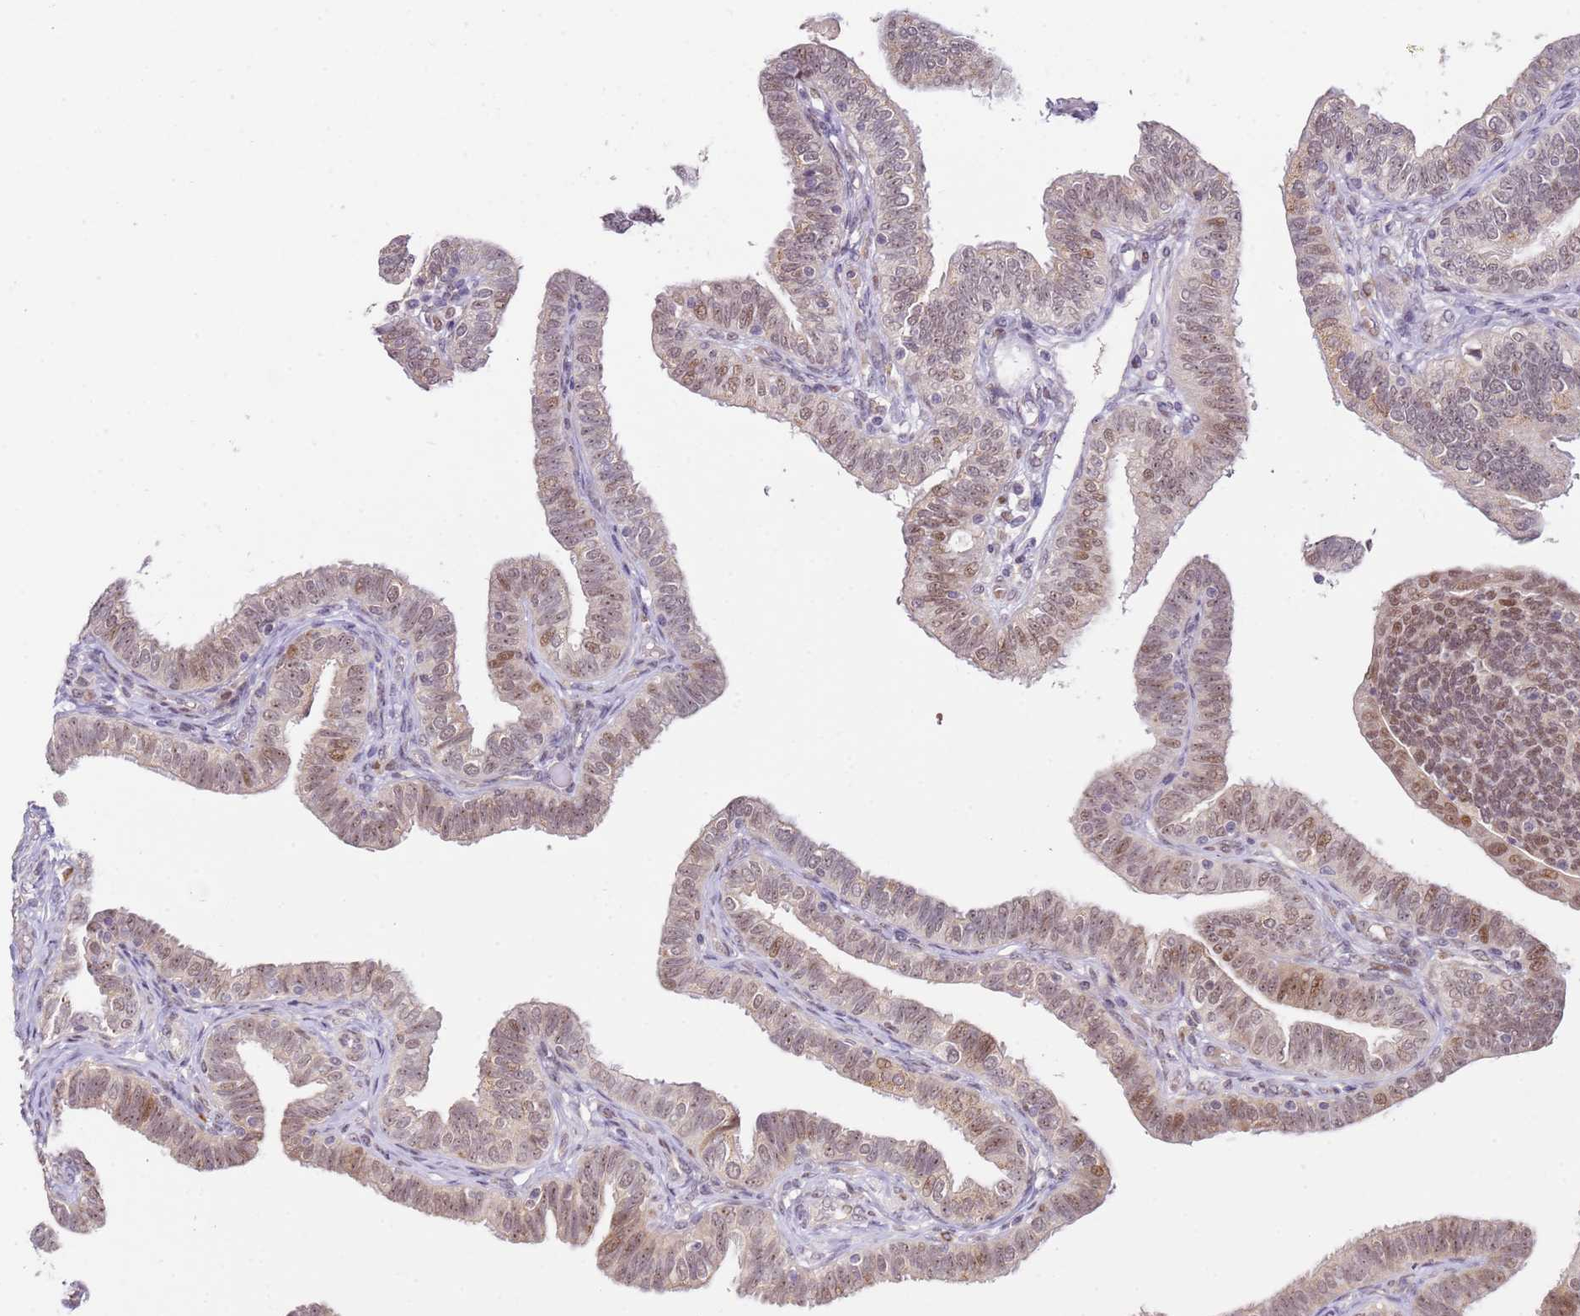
{"staining": {"intensity": "moderate", "quantity": "25%-75%", "location": "nuclear"}, "tissue": "fallopian tube", "cell_type": "Glandular cells", "image_type": "normal", "snomed": [{"axis": "morphology", "description": "Normal tissue, NOS"}, {"axis": "topography", "description": "Fallopian tube"}], "caption": "This is an image of immunohistochemistry staining of normal fallopian tube, which shows moderate expression in the nuclear of glandular cells.", "gene": "LGALSL", "patient": {"sex": "female", "age": 39}}